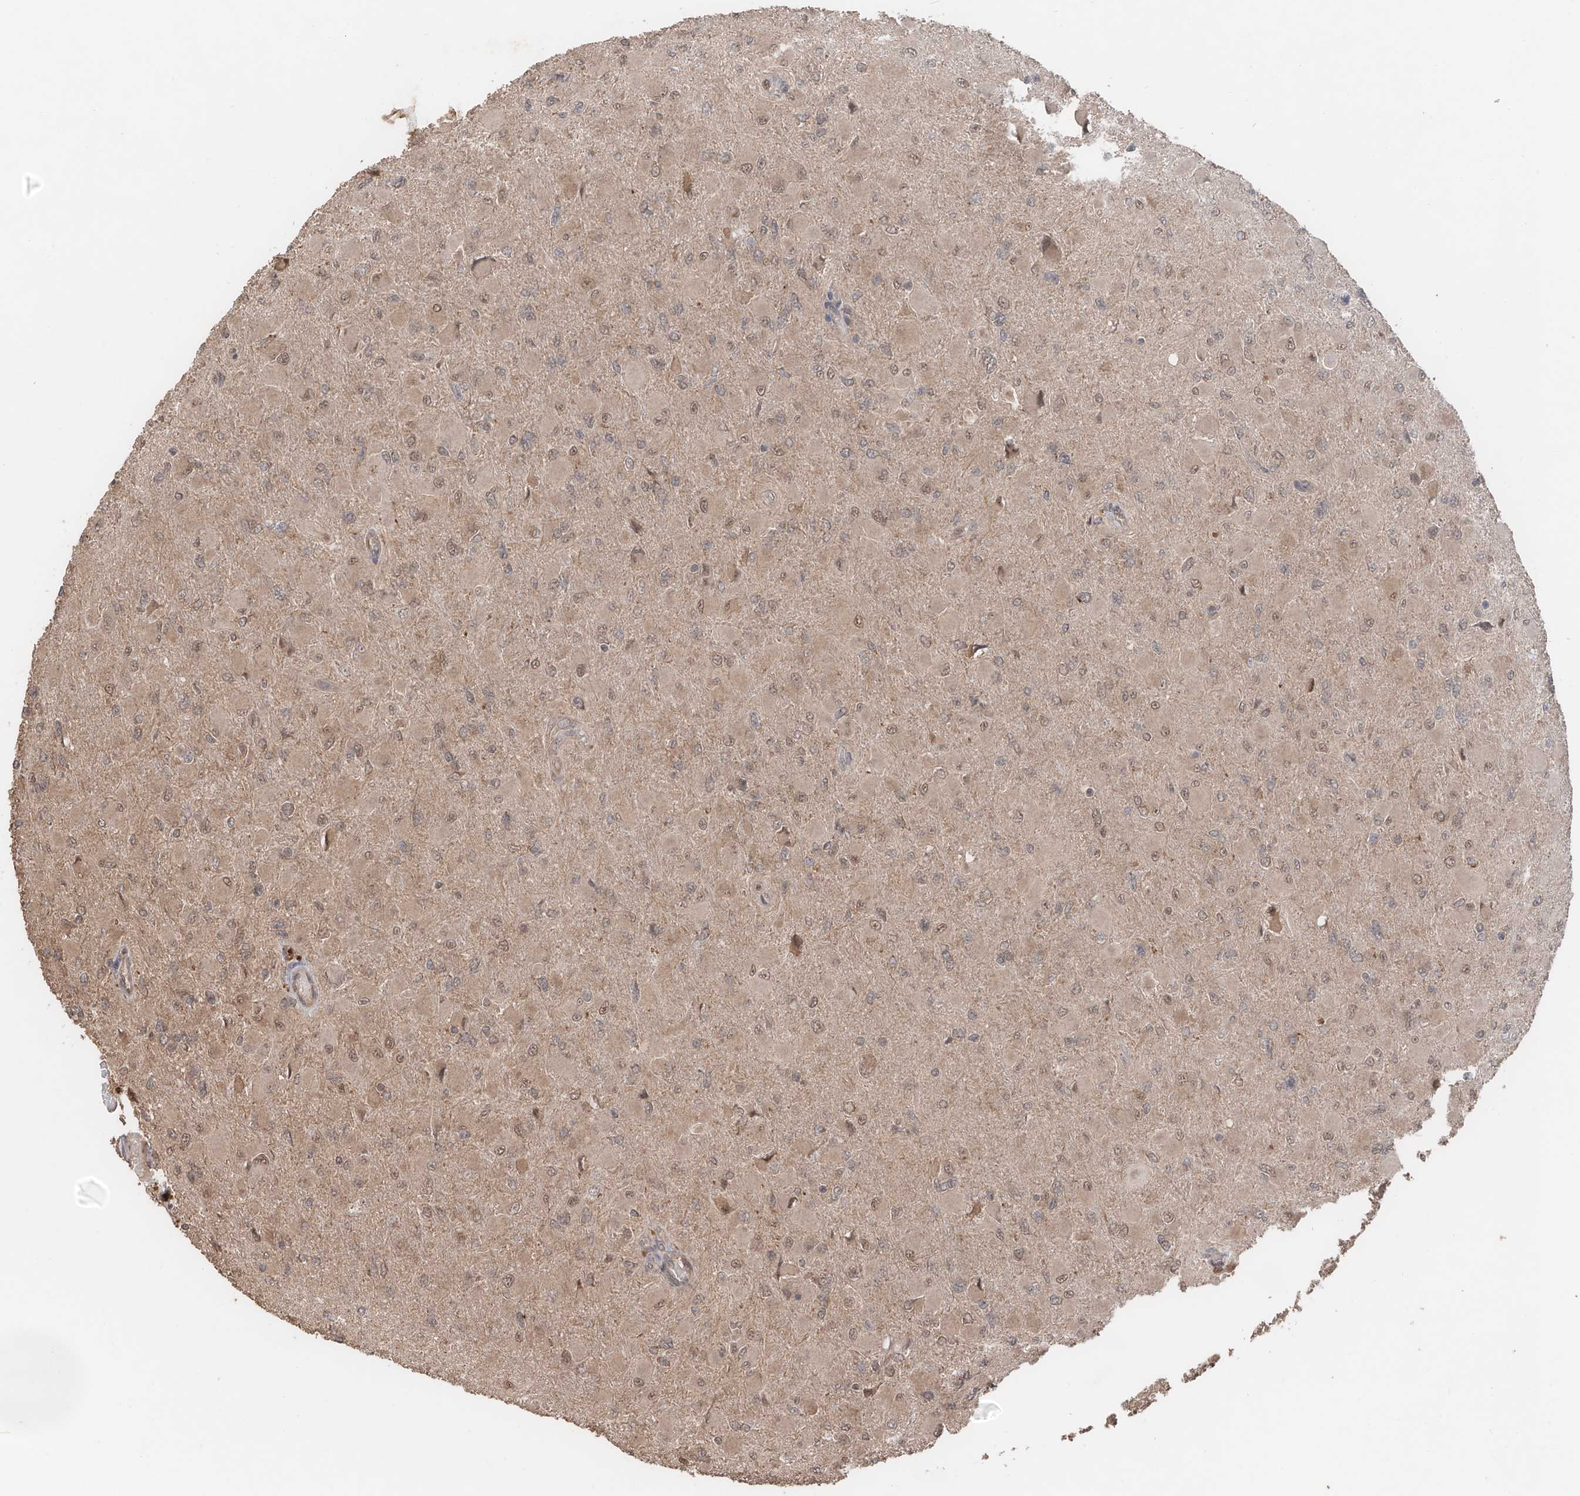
{"staining": {"intensity": "weak", "quantity": "25%-75%", "location": "nuclear"}, "tissue": "glioma", "cell_type": "Tumor cells", "image_type": "cancer", "snomed": [{"axis": "morphology", "description": "Glioma, malignant, High grade"}, {"axis": "topography", "description": "Cerebral cortex"}], "caption": "The image displays immunohistochemical staining of high-grade glioma (malignant). There is weak nuclear staining is seen in approximately 25%-75% of tumor cells.", "gene": "FAM135A", "patient": {"sex": "female", "age": 36}}